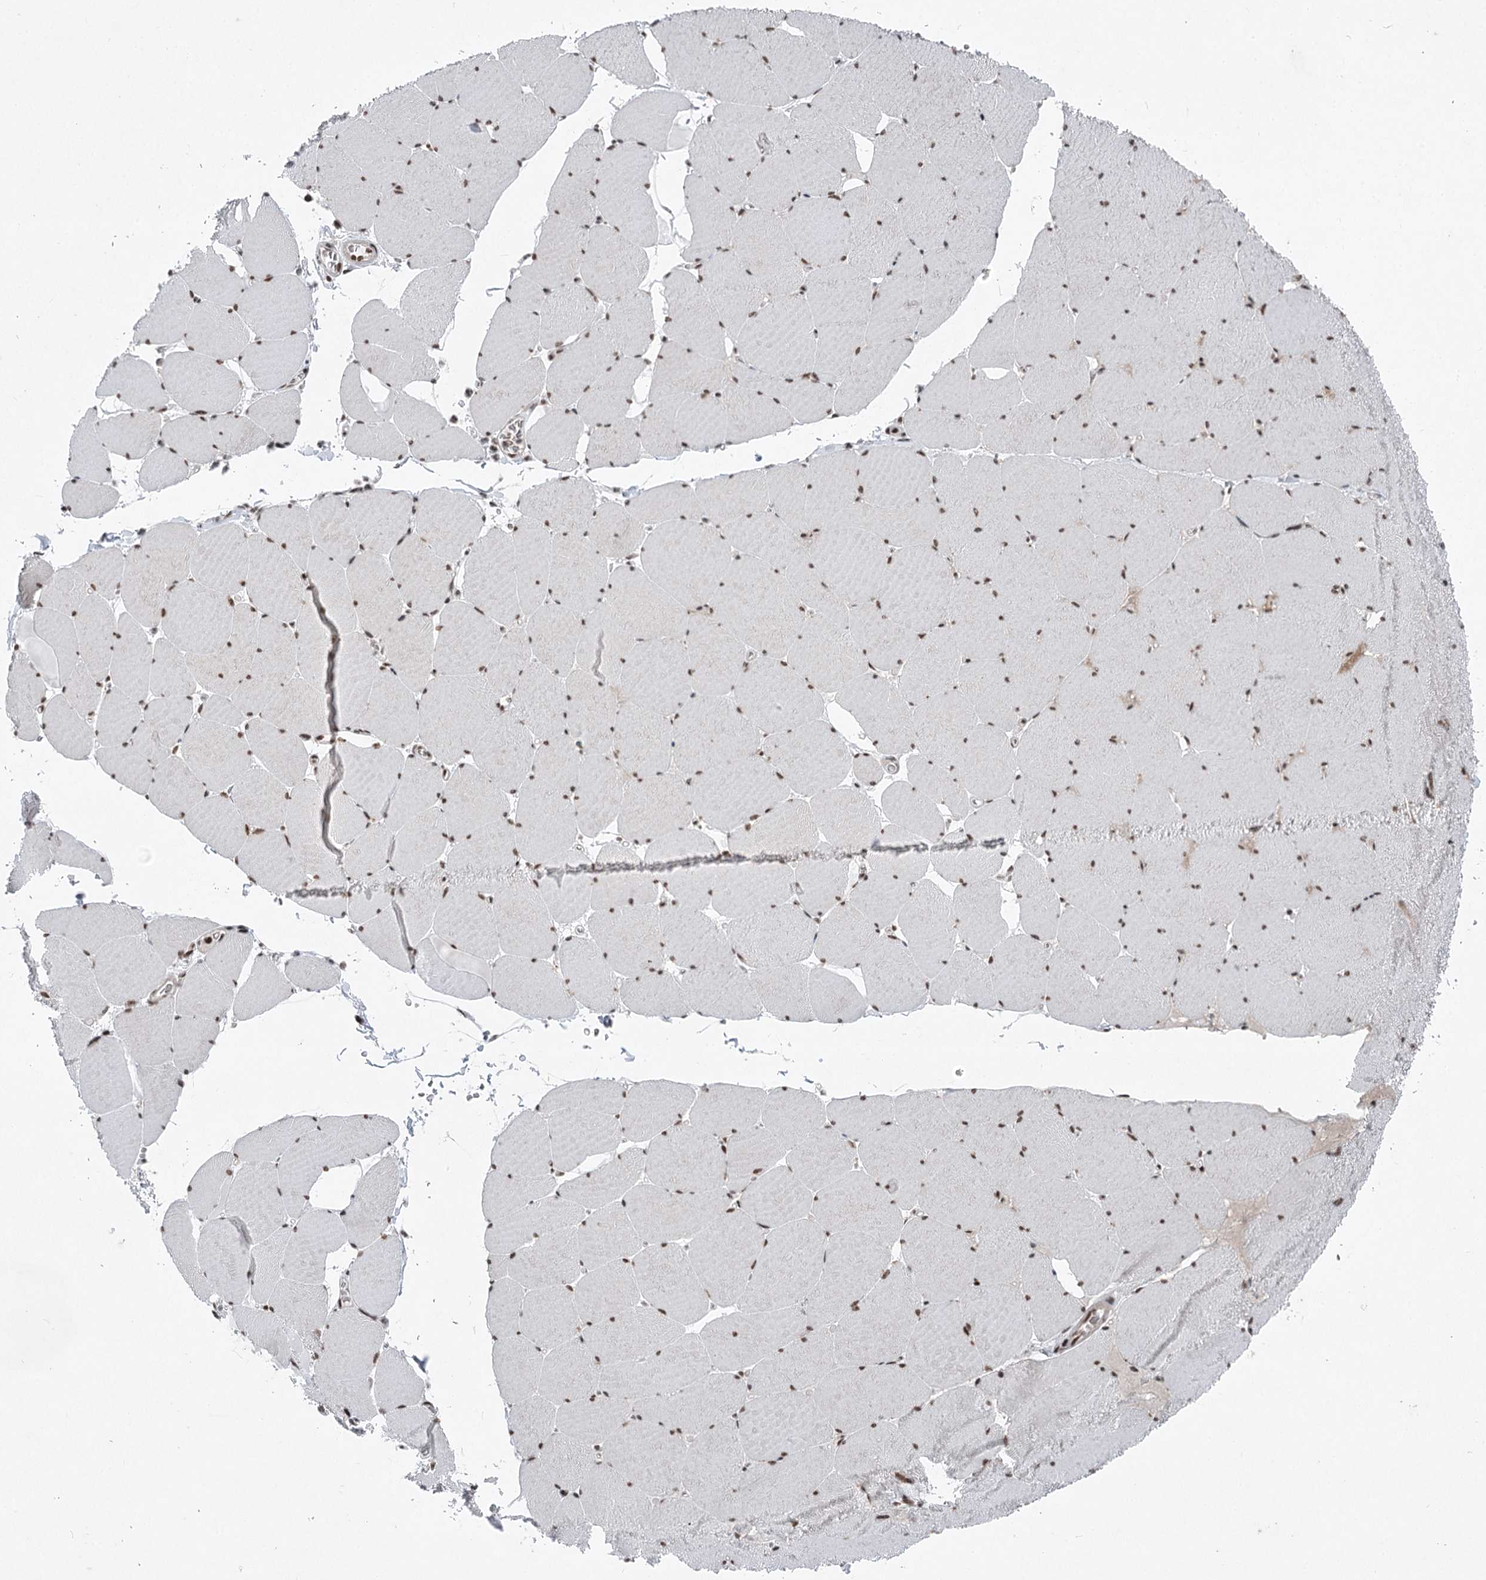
{"staining": {"intensity": "strong", "quantity": ">75%", "location": "nuclear"}, "tissue": "skeletal muscle", "cell_type": "Myocytes", "image_type": "normal", "snomed": [{"axis": "morphology", "description": "Normal tissue, NOS"}, {"axis": "topography", "description": "Skeletal muscle"}, {"axis": "topography", "description": "Head-Neck"}], "caption": "Protein staining shows strong nuclear expression in about >75% of myocytes in normal skeletal muscle. The protein of interest is shown in brown color, while the nuclei are stained blue.", "gene": "CGGBP1", "patient": {"sex": "male", "age": 66}}